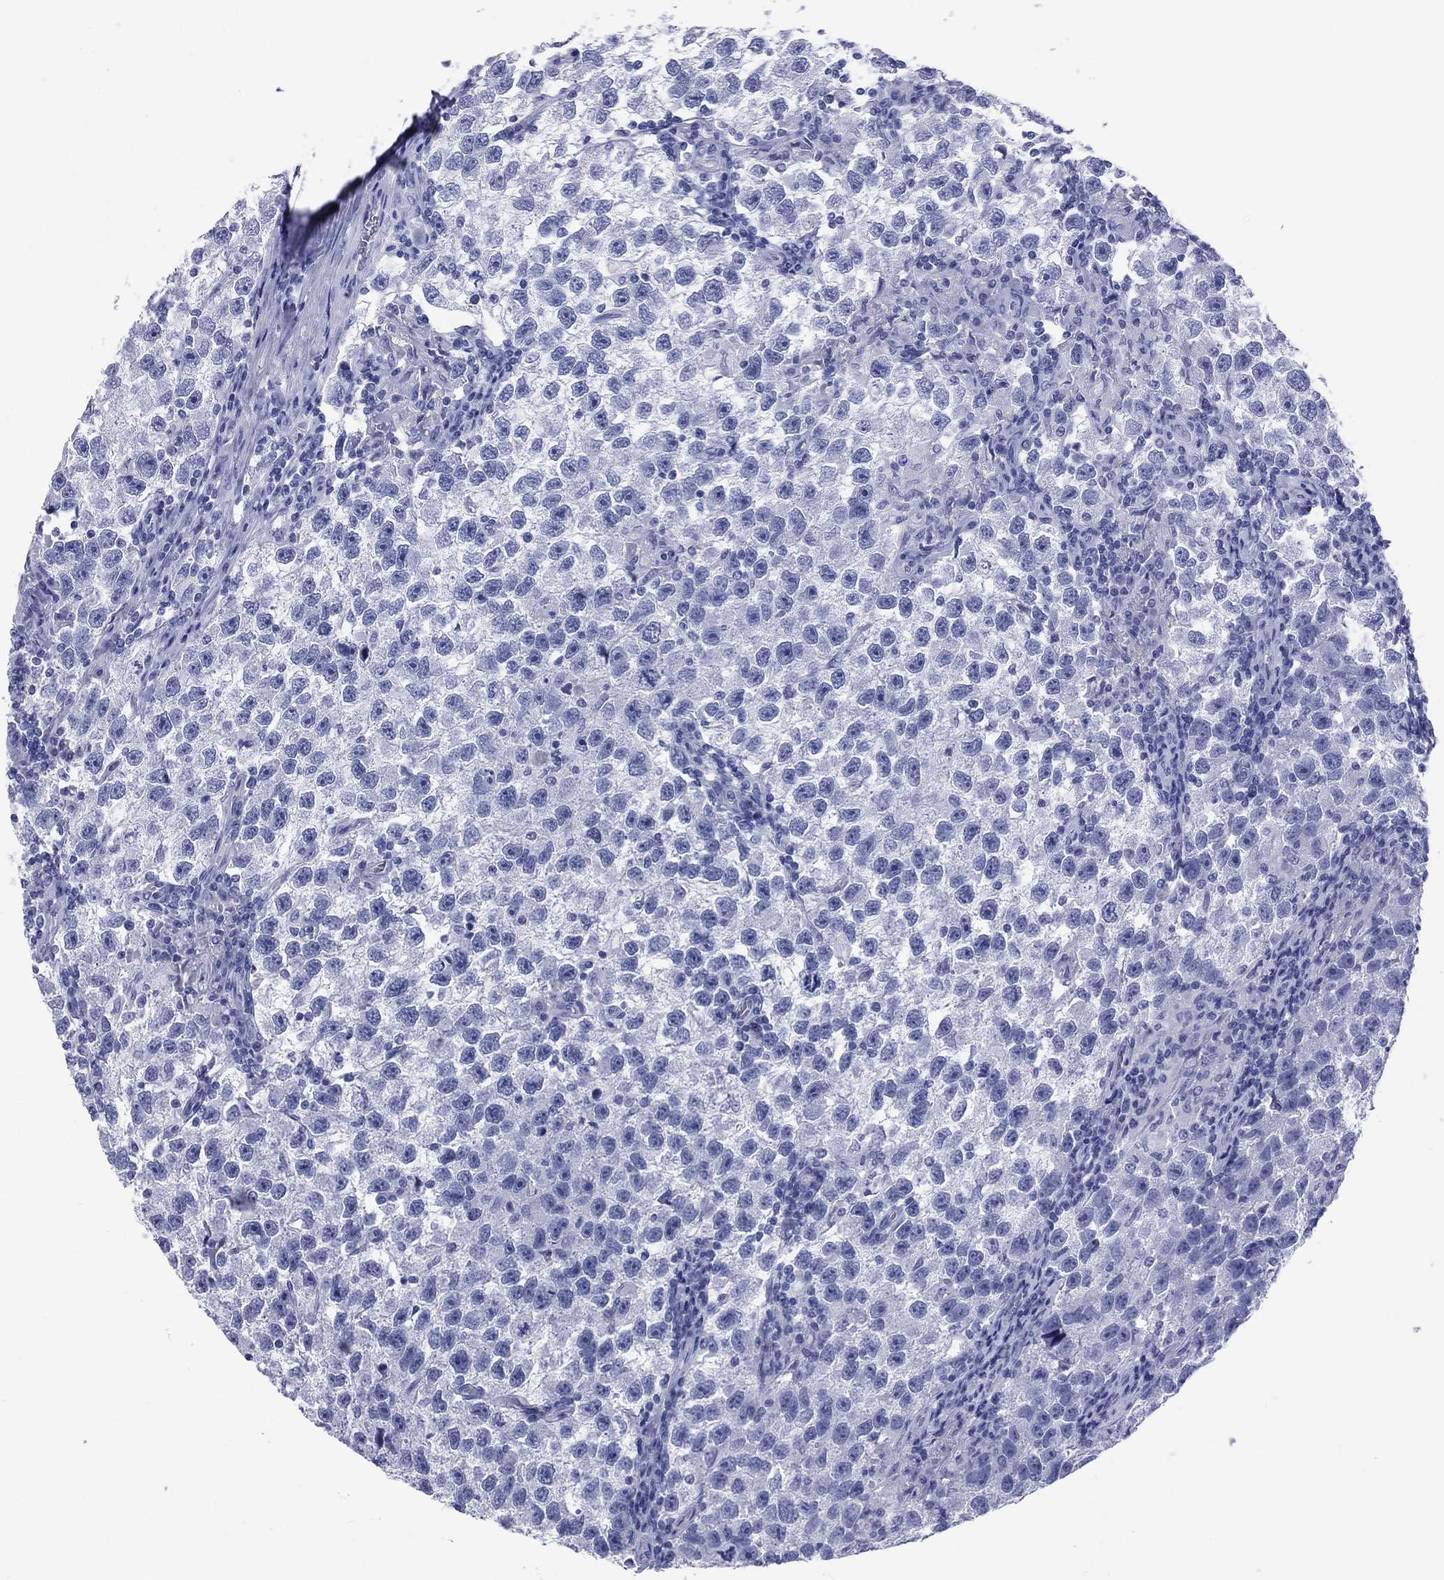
{"staining": {"intensity": "negative", "quantity": "none", "location": "none"}, "tissue": "testis cancer", "cell_type": "Tumor cells", "image_type": "cancer", "snomed": [{"axis": "morphology", "description": "Seminoma, NOS"}, {"axis": "topography", "description": "Testis"}], "caption": "This is a histopathology image of immunohistochemistry staining of testis cancer (seminoma), which shows no positivity in tumor cells.", "gene": "CYLC1", "patient": {"sex": "male", "age": 26}}